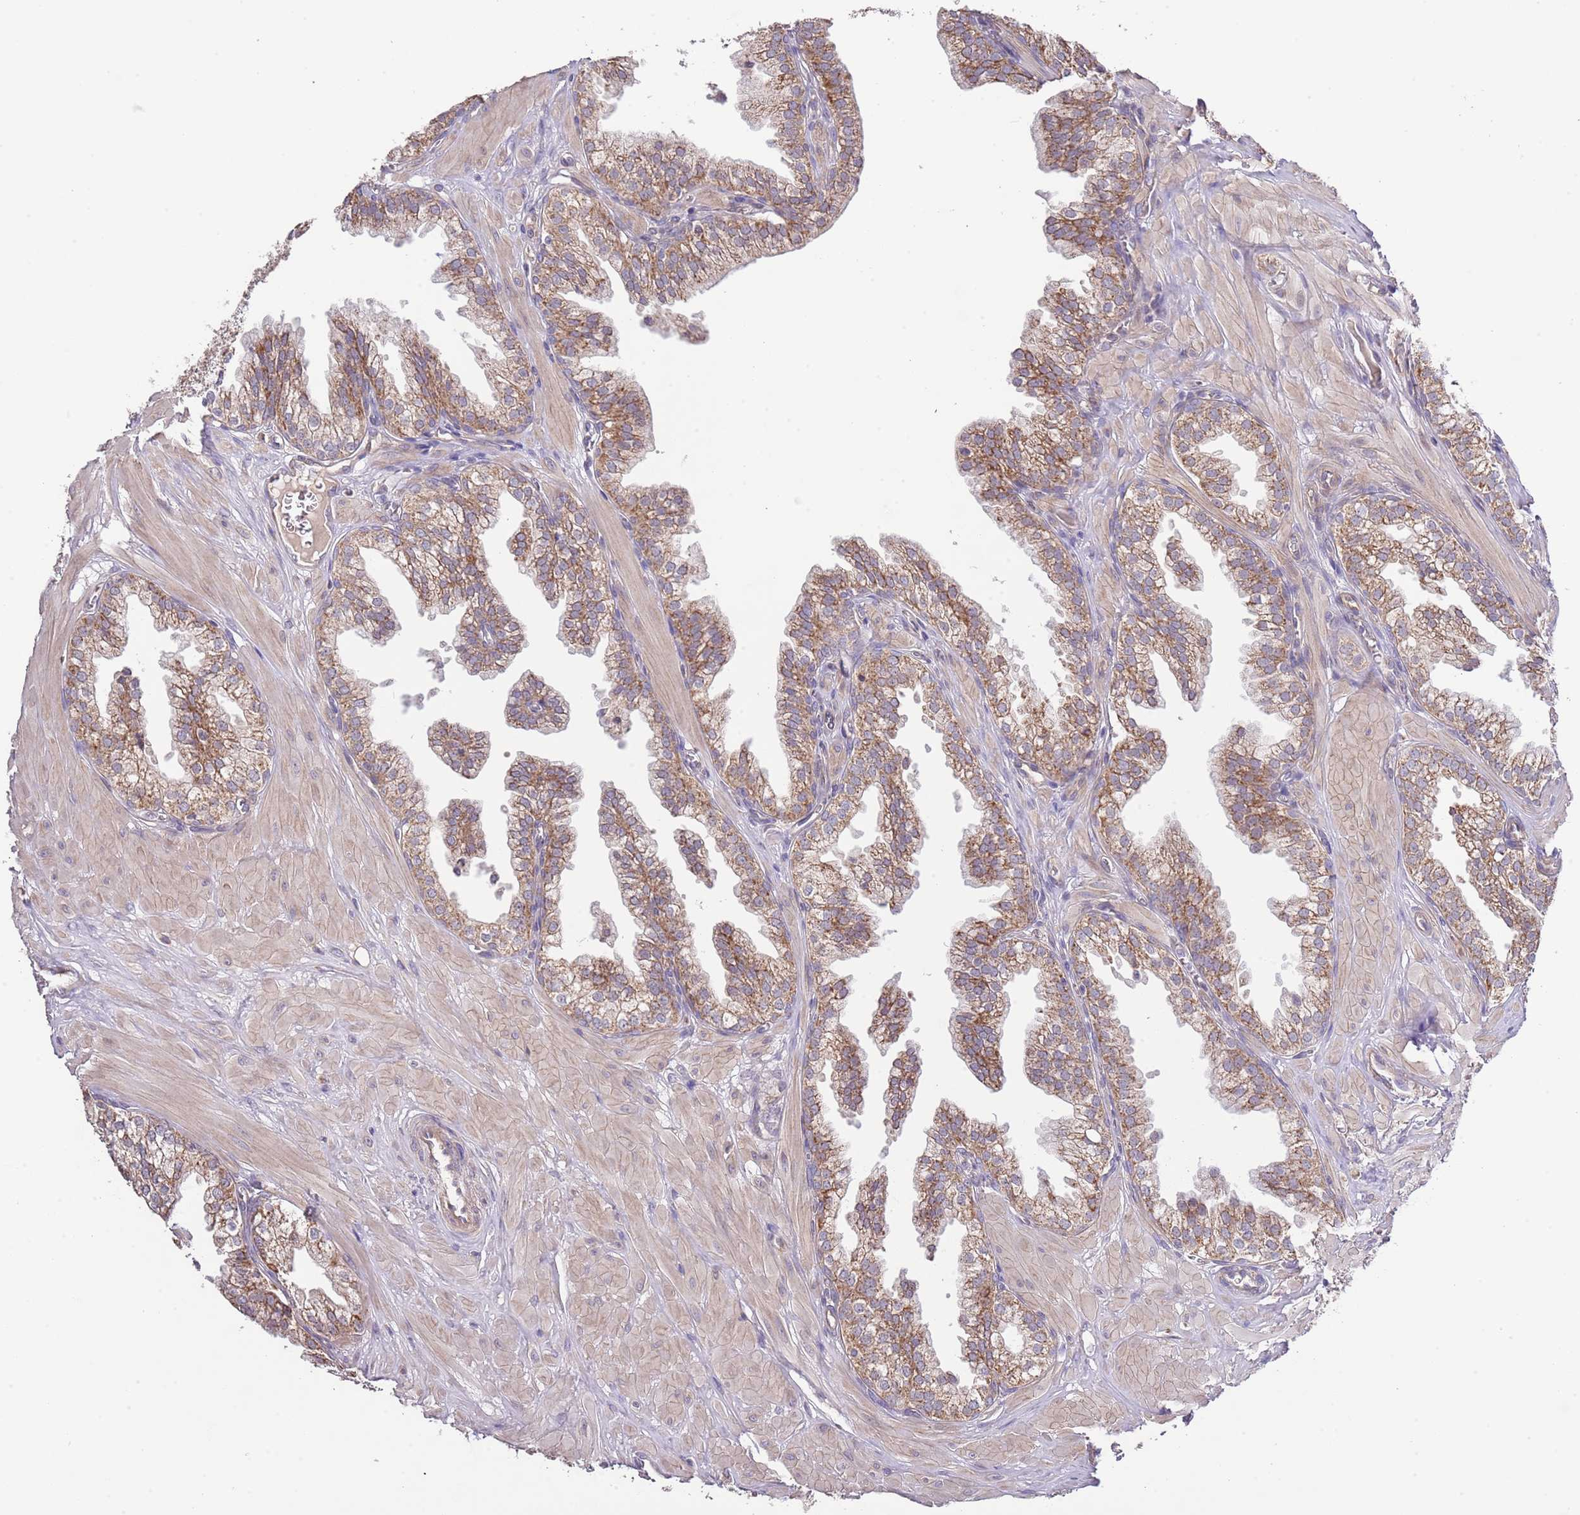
{"staining": {"intensity": "moderate", "quantity": ">75%", "location": "cytoplasmic/membranous"}, "tissue": "prostate", "cell_type": "Glandular cells", "image_type": "normal", "snomed": [{"axis": "morphology", "description": "Normal tissue, NOS"}, {"axis": "topography", "description": "Prostate"}, {"axis": "topography", "description": "Peripheral nerve tissue"}], "caption": "Protein staining of benign prostate demonstrates moderate cytoplasmic/membranous staining in approximately >75% of glandular cells. The protein of interest is shown in brown color, while the nuclei are stained blue.", "gene": "IVD", "patient": {"sex": "male", "age": 55}}